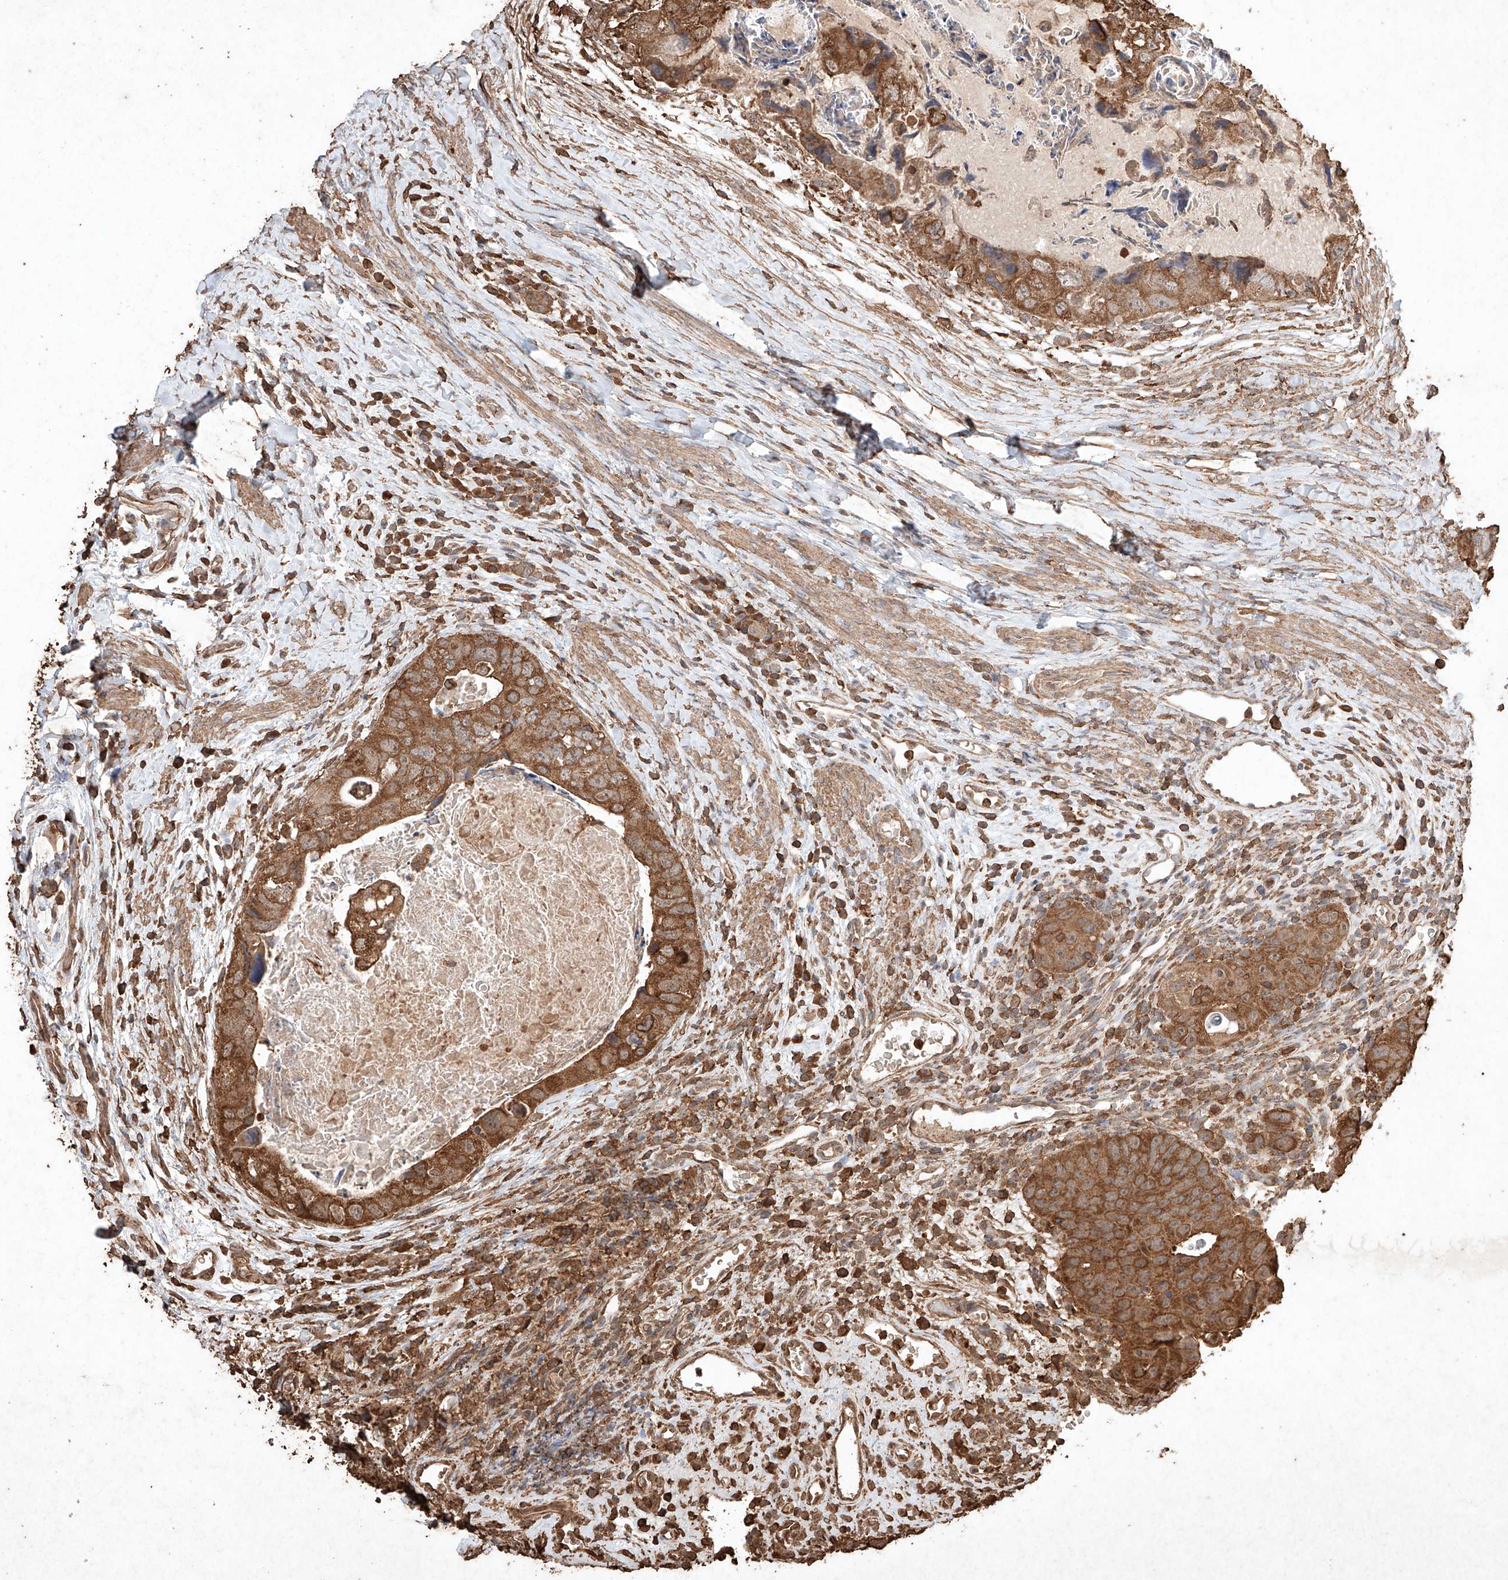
{"staining": {"intensity": "moderate", "quantity": ">75%", "location": "cytoplasmic/membranous"}, "tissue": "colorectal cancer", "cell_type": "Tumor cells", "image_type": "cancer", "snomed": [{"axis": "morphology", "description": "Adenocarcinoma, NOS"}, {"axis": "topography", "description": "Rectum"}], "caption": "Adenocarcinoma (colorectal) stained with DAB (3,3'-diaminobenzidine) immunohistochemistry shows medium levels of moderate cytoplasmic/membranous positivity in approximately >75% of tumor cells. Using DAB (brown) and hematoxylin (blue) stains, captured at high magnification using brightfield microscopy.", "gene": "M6PR", "patient": {"sex": "male", "age": 59}}